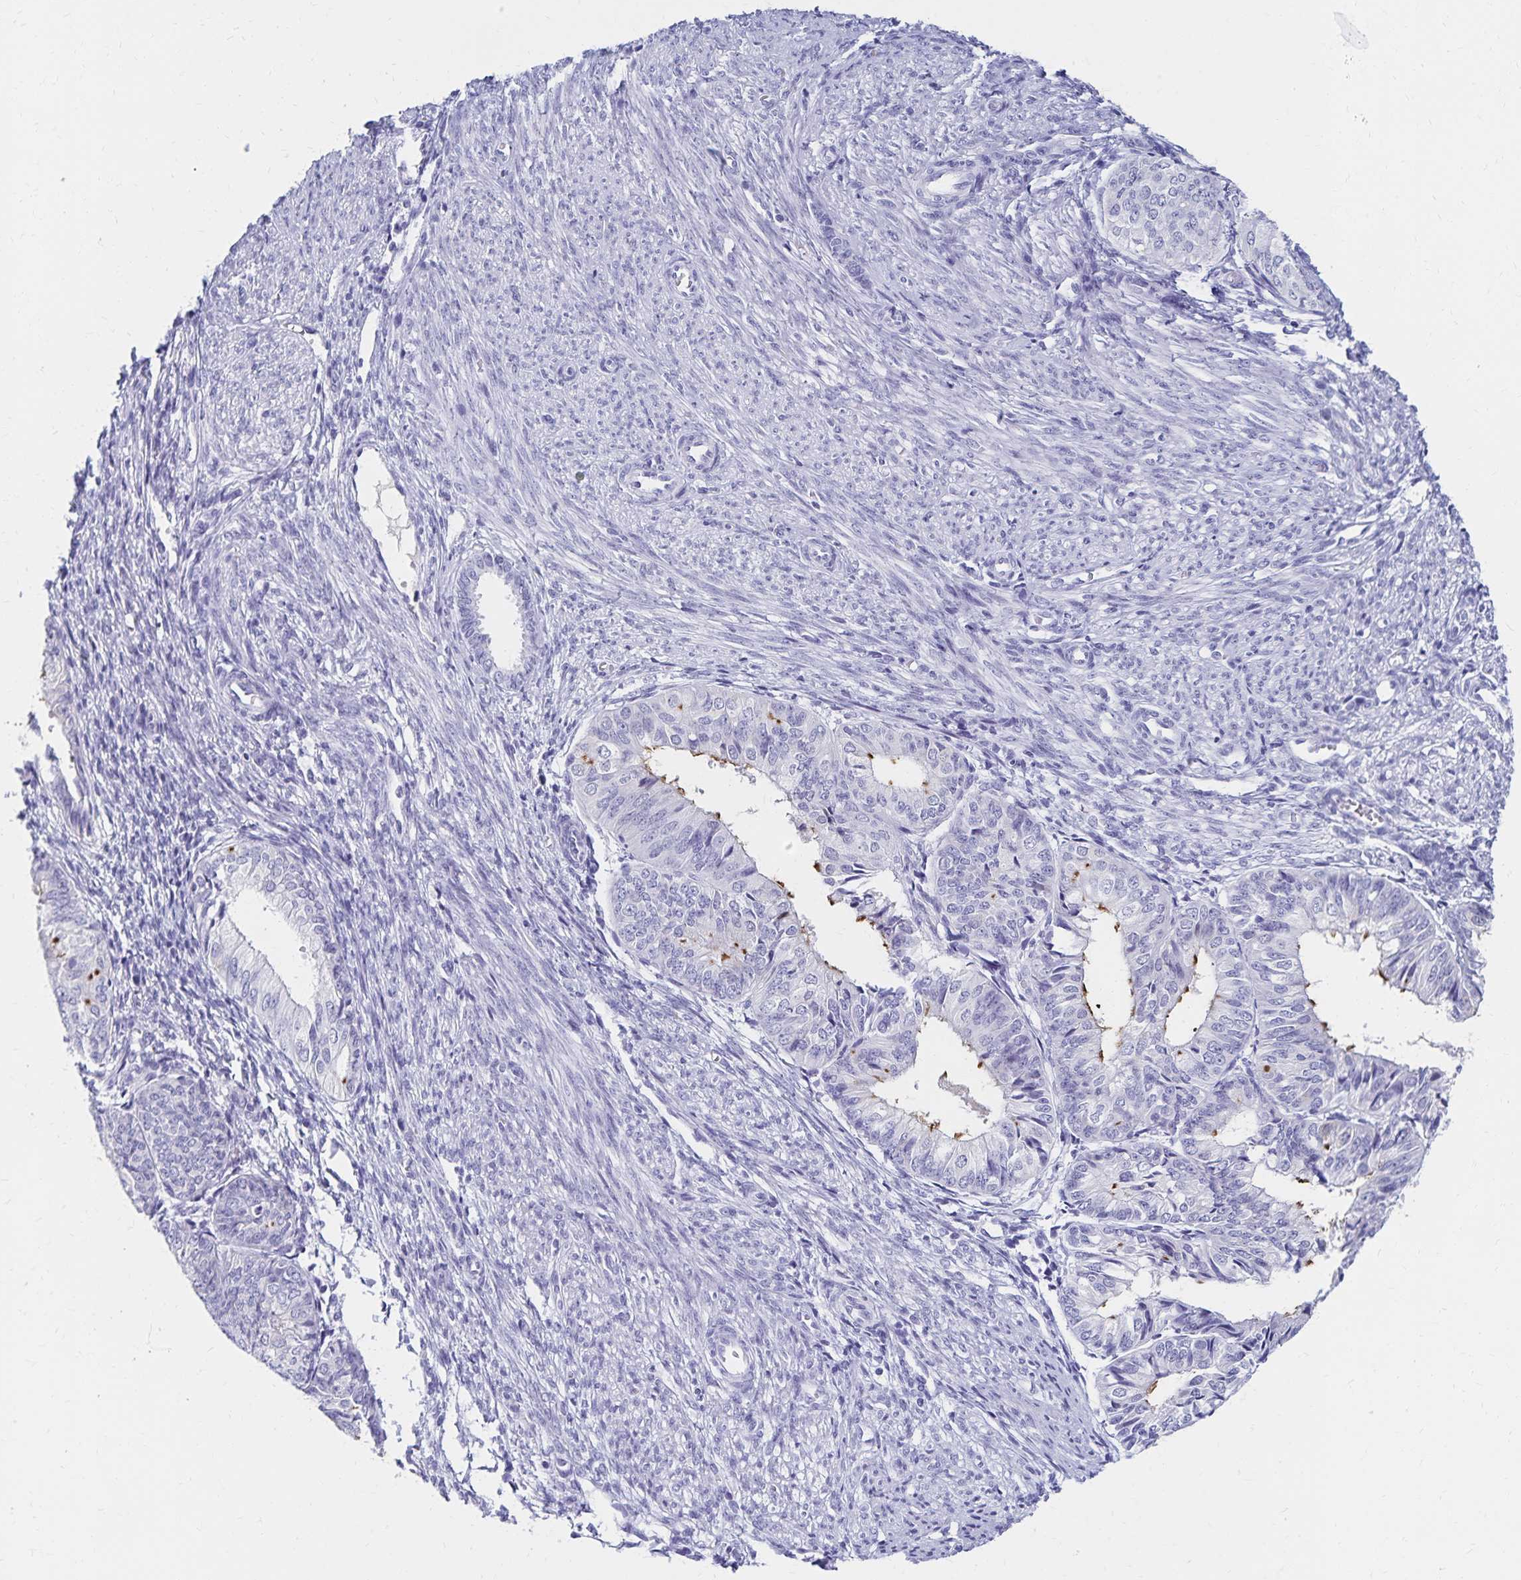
{"staining": {"intensity": "negative", "quantity": "none", "location": "none"}, "tissue": "endometrial cancer", "cell_type": "Tumor cells", "image_type": "cancer", "snomed": [{"axis": "morphology", "description": "Adenocarcinoma, NOS"}, {"axis": "topography", "description": "Endometrium"}], "caption": "DAB immunohistochemical staining of endometrial cancer shows no significant positivity in tumor cells. (DAB immunohistochemistry (IHC) visualized using brightfield microscopy, high magnification).", "gene": "C2orf50", "patient": {"sex": "female", "age": 58}}